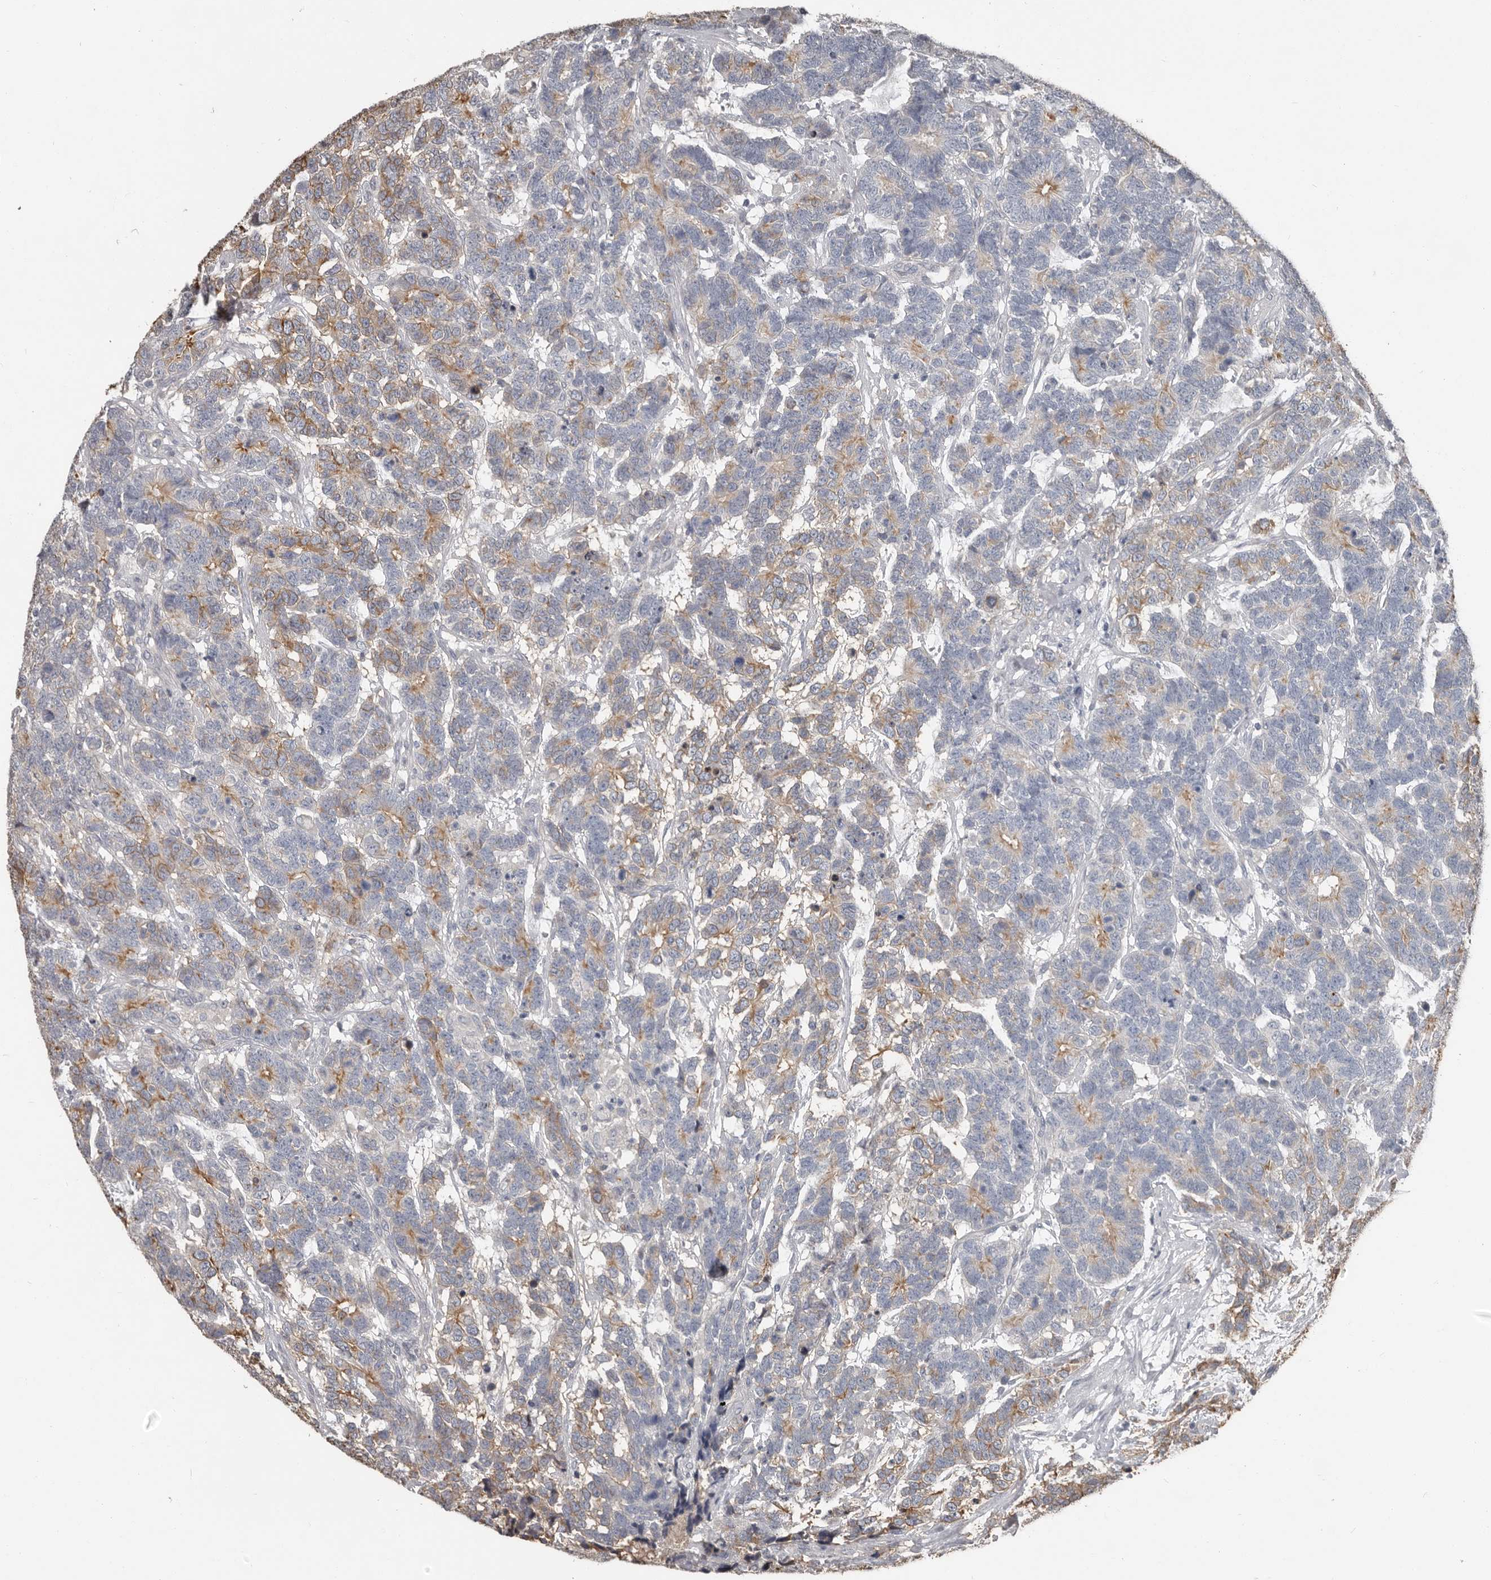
{"staining": {"intensity": "moderate", "quantity": "25%-75%", "location": "cytoplasmic/membranous"}, "tissue": "testis cancer", "cell_type": "Tumor cells", "image_type": "cancer", "snomed": [{"axis": "morphology", "description": "Carcinoma, Embryonal, NOS"}, {"axis": "topography", "description": "Testis"}], "caption": "A histopathology image of human testis embryonal carcinoma stained for a protein exhibits moderate cytoplasmic/membranous brown staining in tumor cells. Nuclei are stained in blue.", "gene": "CA6", "patient": {"sex": "male", "age": 26}}